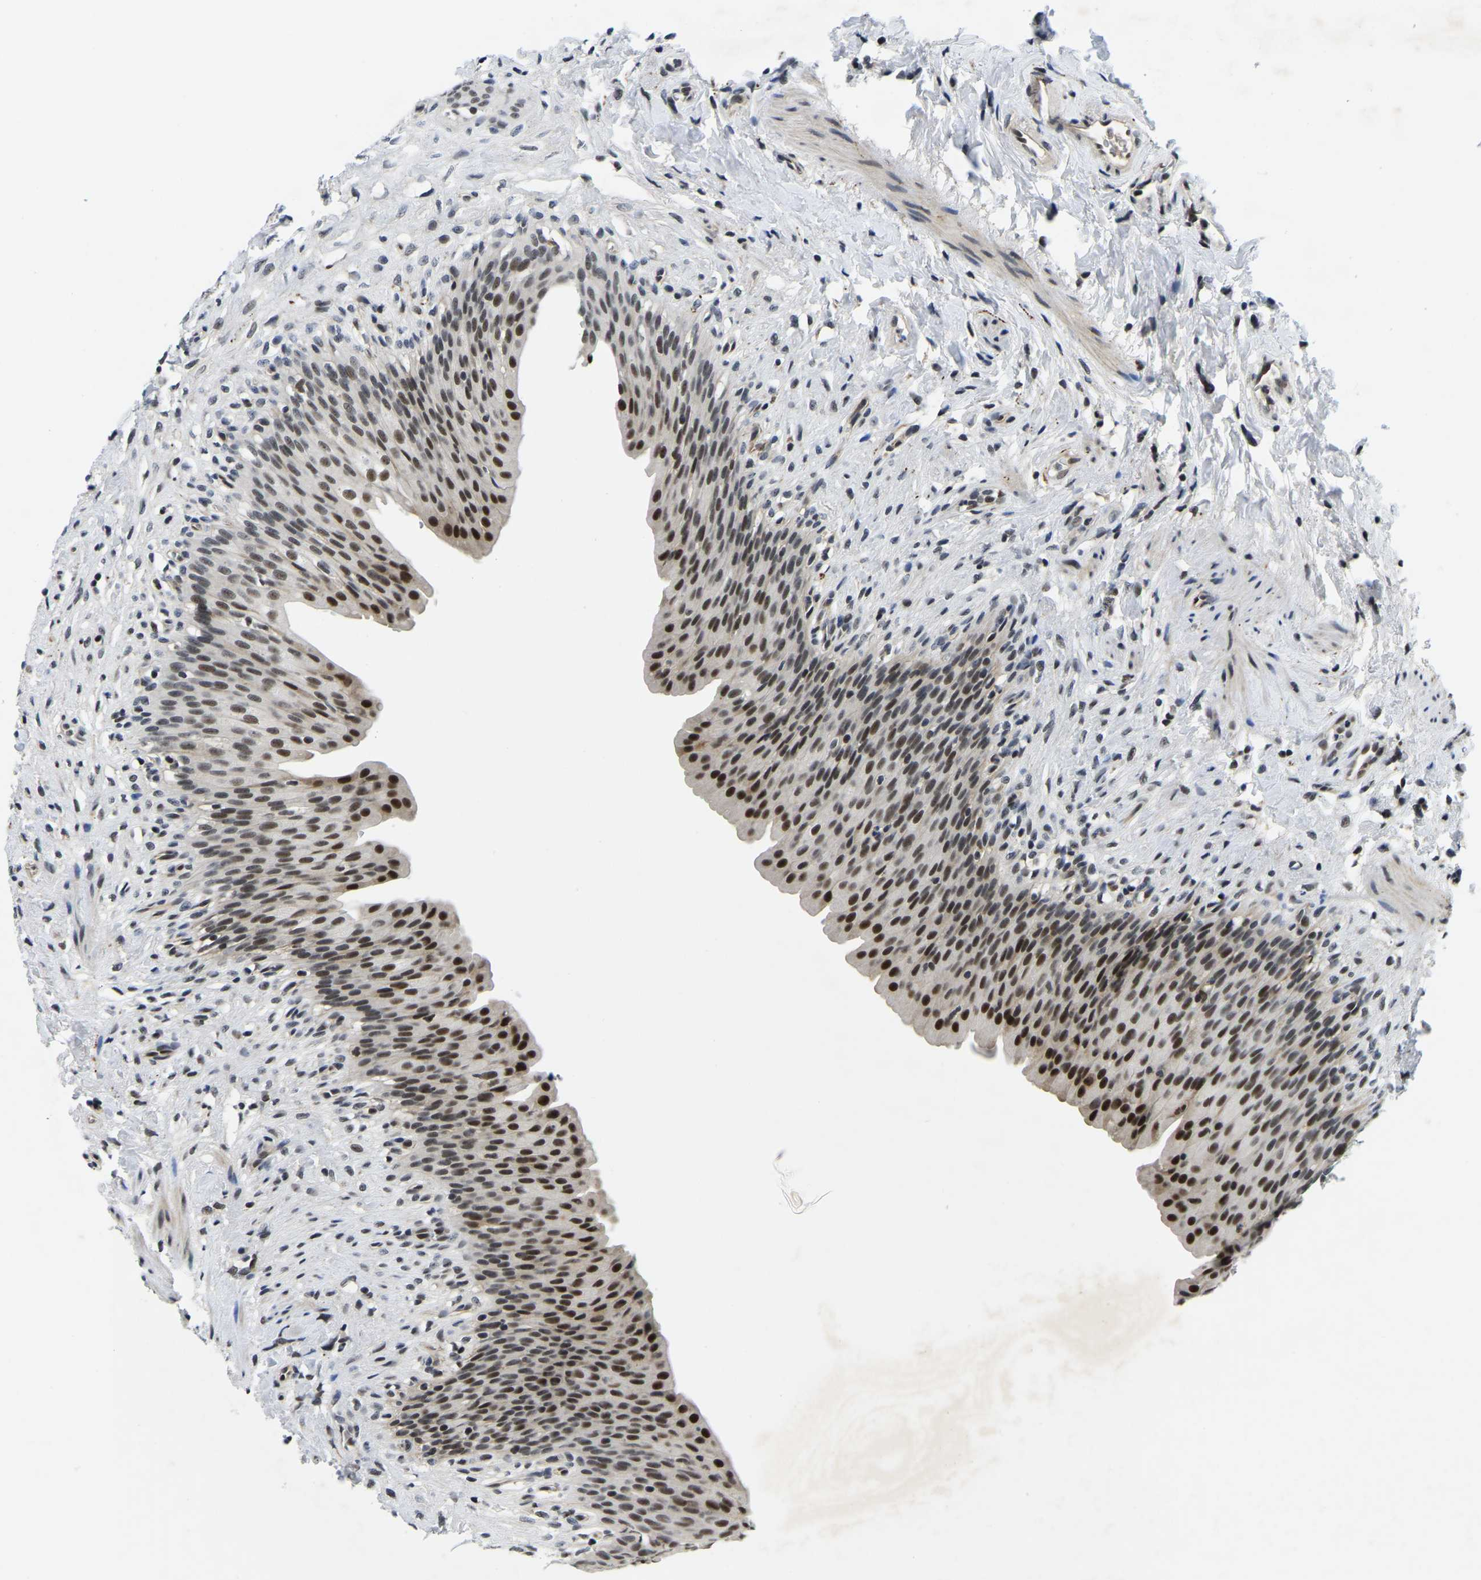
{"staining": {"intensity": "moderate", "quantity": "25%-75%", "location": "nuclear"}, "tissue": "urinary bladder", "cell_type": "Urothelial cells", "image_type": "normal", "snomed": [{"axis": "morphology", "description": "Normal tissue, NOS"}, {"axis": "topography", "description": "Urinary bladder"}], "caption": "Moderate nuclear positivity is seen in approximately 25%-75% of urothelial cells in unremarkable urinary bladder.", "gene": "POLDIP3", "patient": {"sex": "female", "age": 79}}